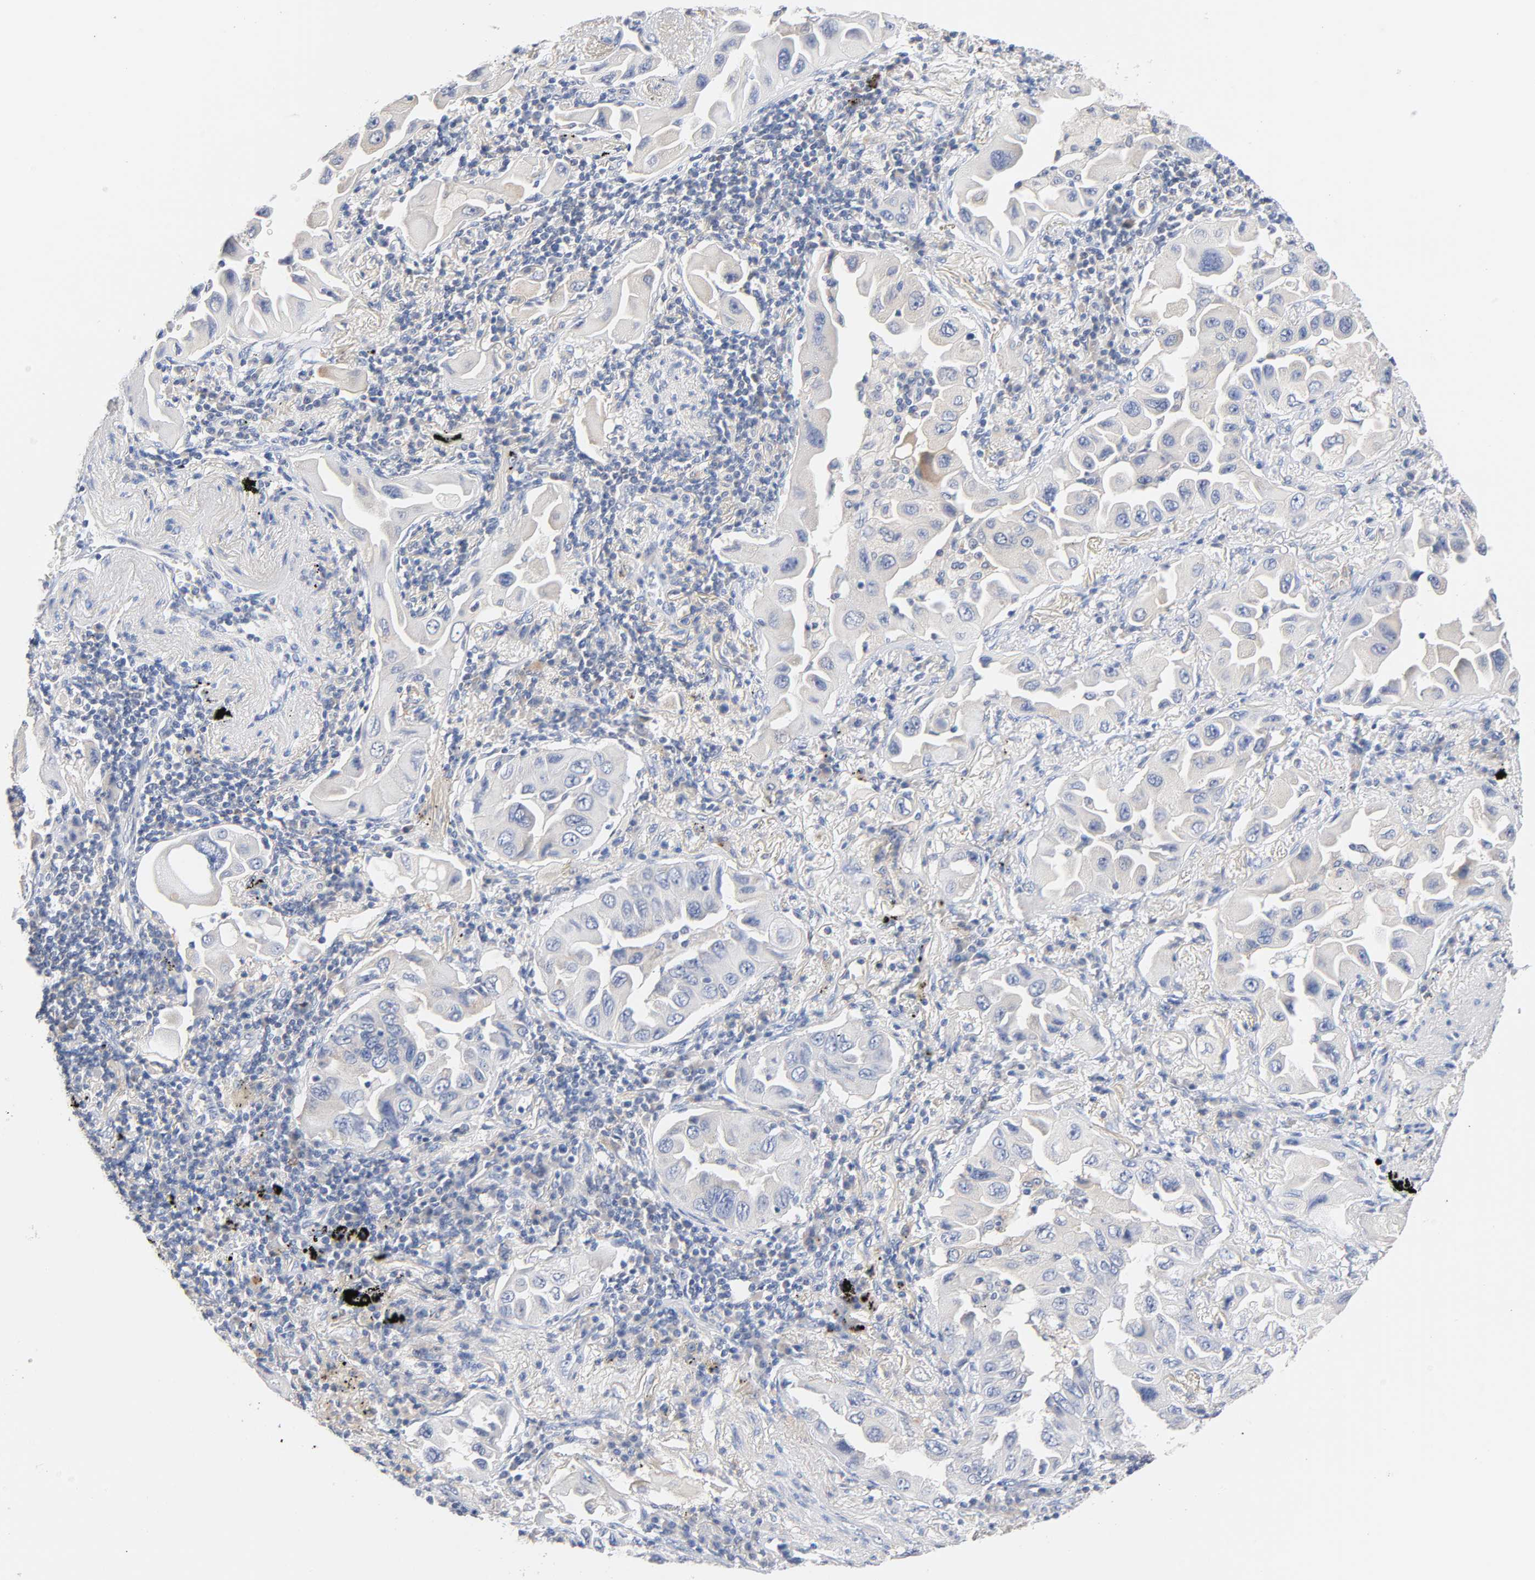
{"staining": {"intensity": "negative", "quantity": "none", "location": "none"}, "tissue": "lung cancer", "cell_type": "Tumor cells", "image_type": "cancer", "snomed": [{"axis": "morphology", "description": "Adenocarcinoma, NOS"}, {"axis": "topography", "description": "Lung"}], "caption": "This image is of lung cancer stained with immunohistochemistry to label a protein in brown with the nuclei are counter-stained blue. There is no staining in tumor cells.", "gene": "MALT1", "patient": {"sex": "female", "age": 65}}